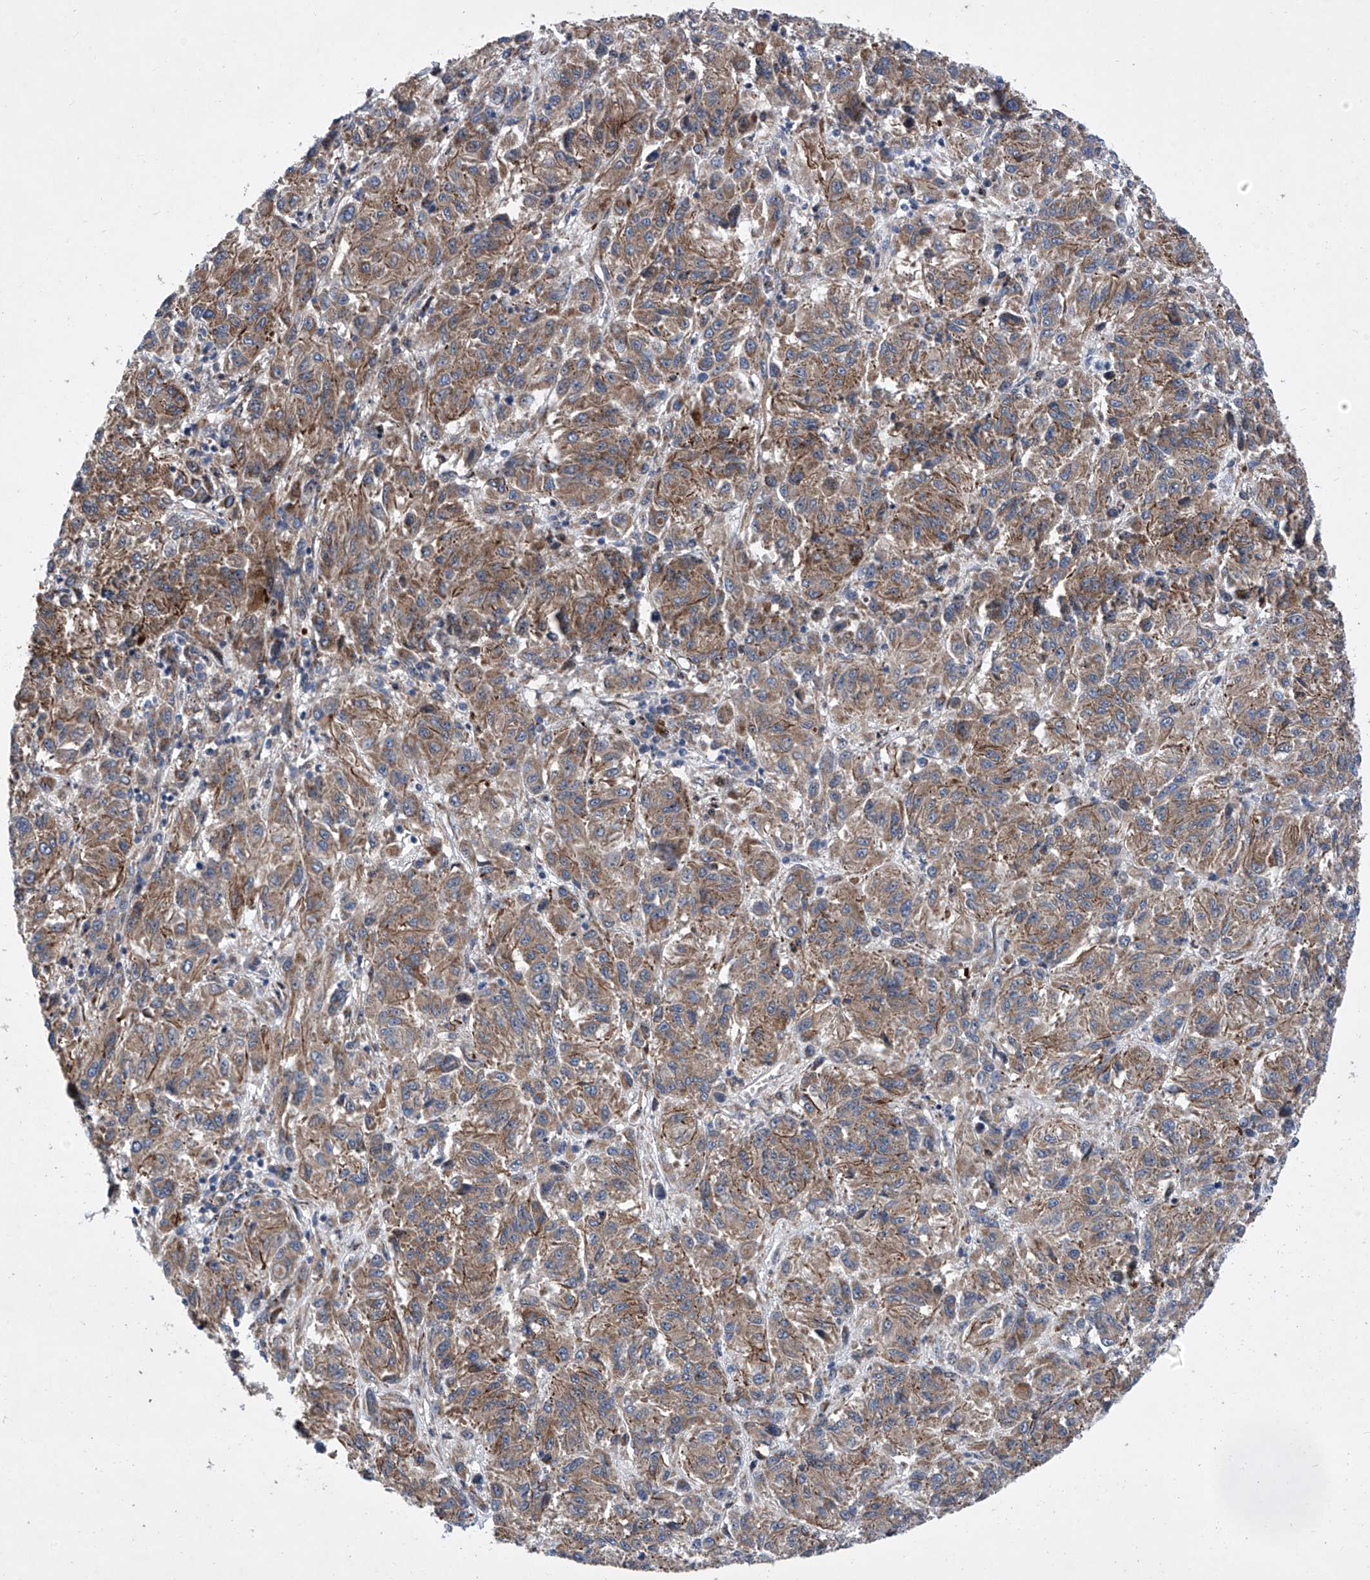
{"staining": {"intensity": "moderate", "quantity": ">75%", "location": "cytoplasmic/membranous"}, "tissue": "melanoma", "cell_type": "Tumor cells", "image_type": "cancer", "snomed": [{"axis": "morphology", "description": "Malignant melanoma, Metastatic site"}, {"axis": "topography", "description": "Lung"}], "caption": "Immunohistochemistry (IHC) photomicrograph of human malignant melanoma (metastatic site) stained for a protein (brown), which shows medium levels of moderate cytoplasmic/membranous positivity in about >75% of tumor cells.", "gene": "KTI12", "patient": {"sex": "male", "age": 64}}